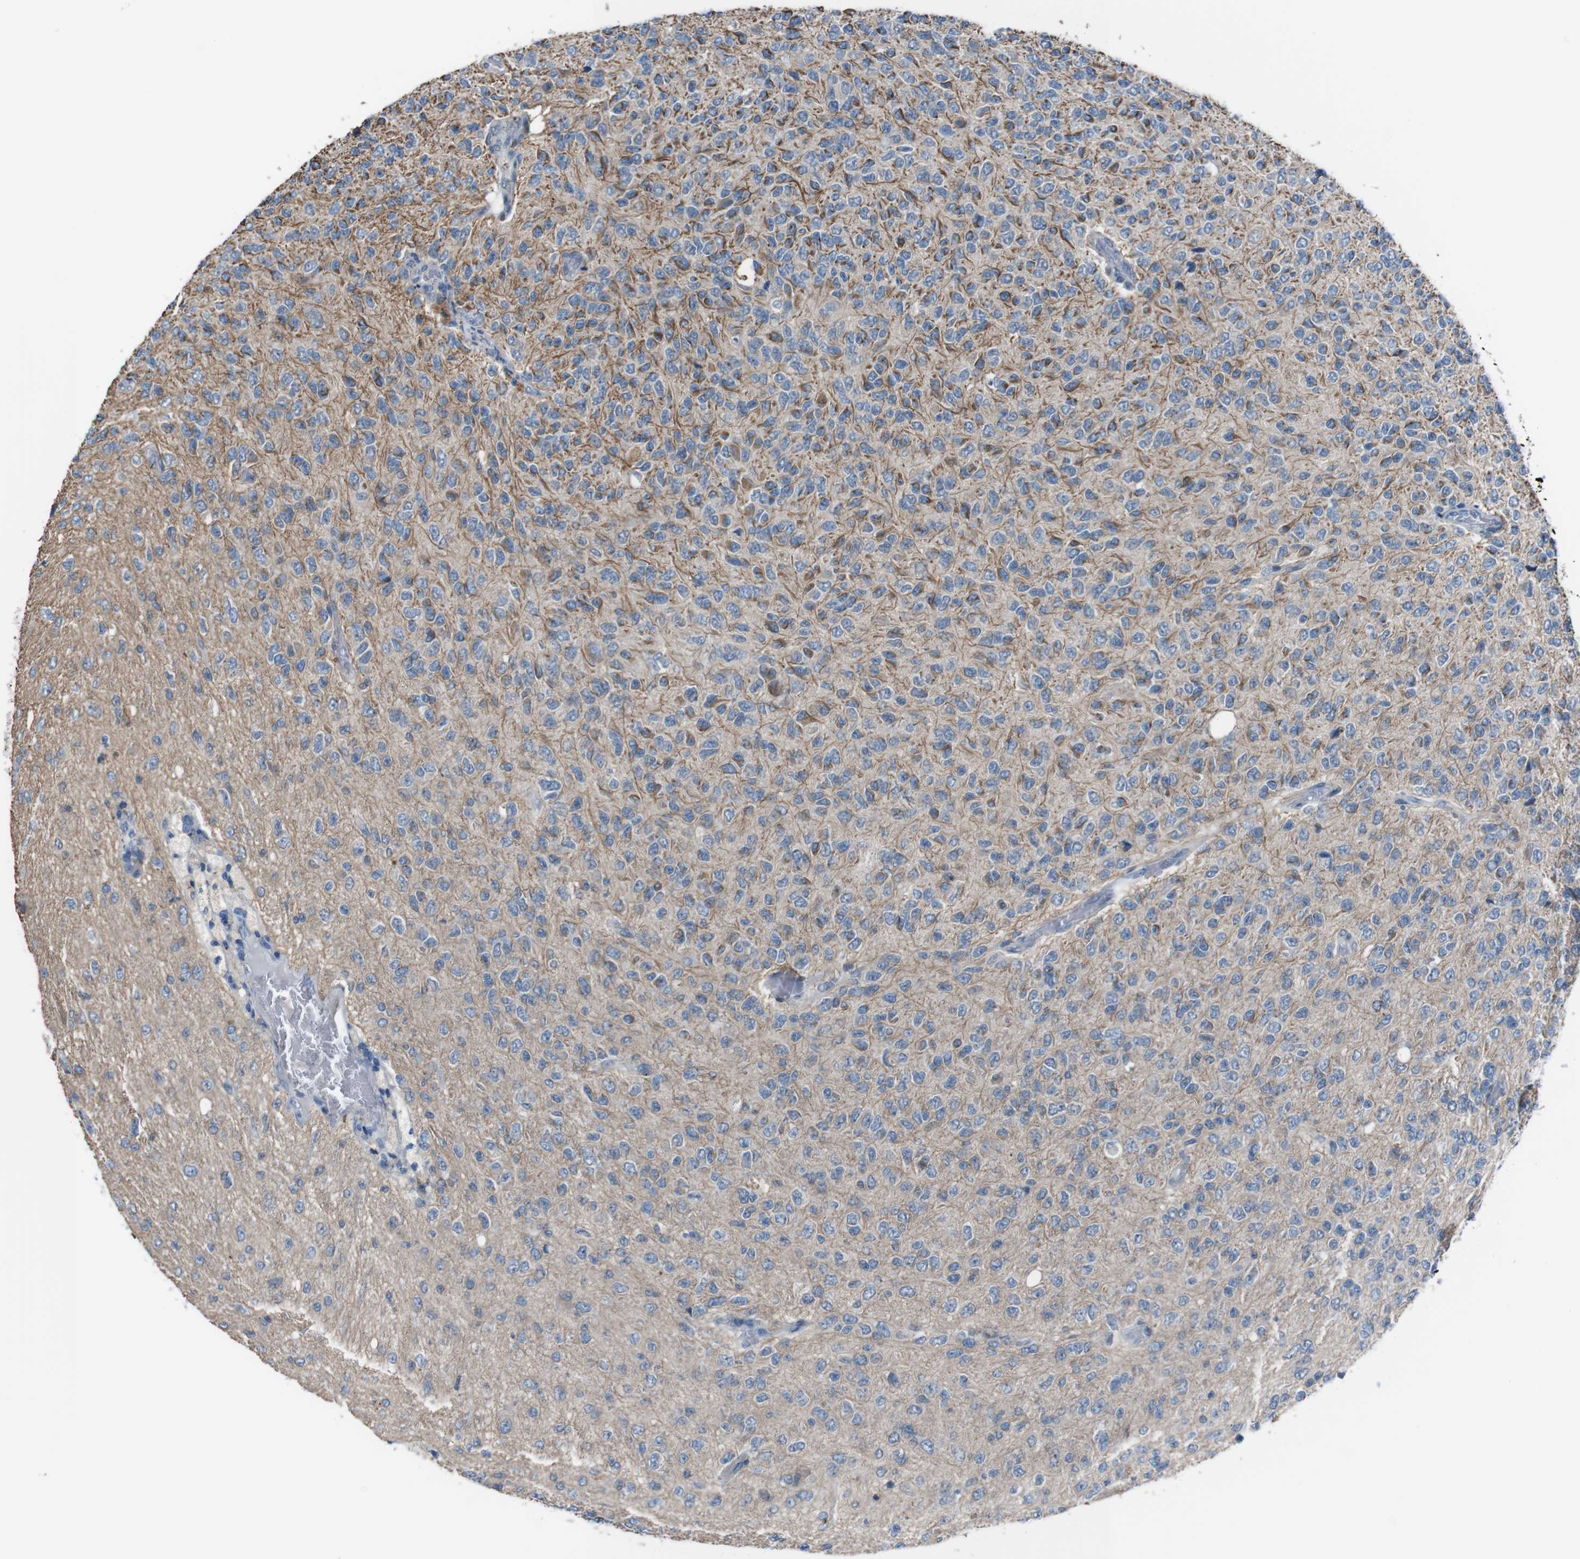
{"staining": {"intensity": "moderate", "quantity": "25%-75%", "location": "cytoplasmic/membranous"}, "tissue": "glioma", "cell_type": "Tumor cells", "image_type": "cancer", "snomed": [{"axis": "morphology", "description": "Glioma, malignant, High grade"}, {"axis": "topography", "description": "pancreas cauda"}], "caption": "Immunohistochemical staining of human high-grade glioma (malignant) exhibits medium levels of moderate cytoplasmic/membranous positivity in about 25%-75% of tumor cells.", "gene": "CDH22", "patient": {"sex": "male", "age": 60}}